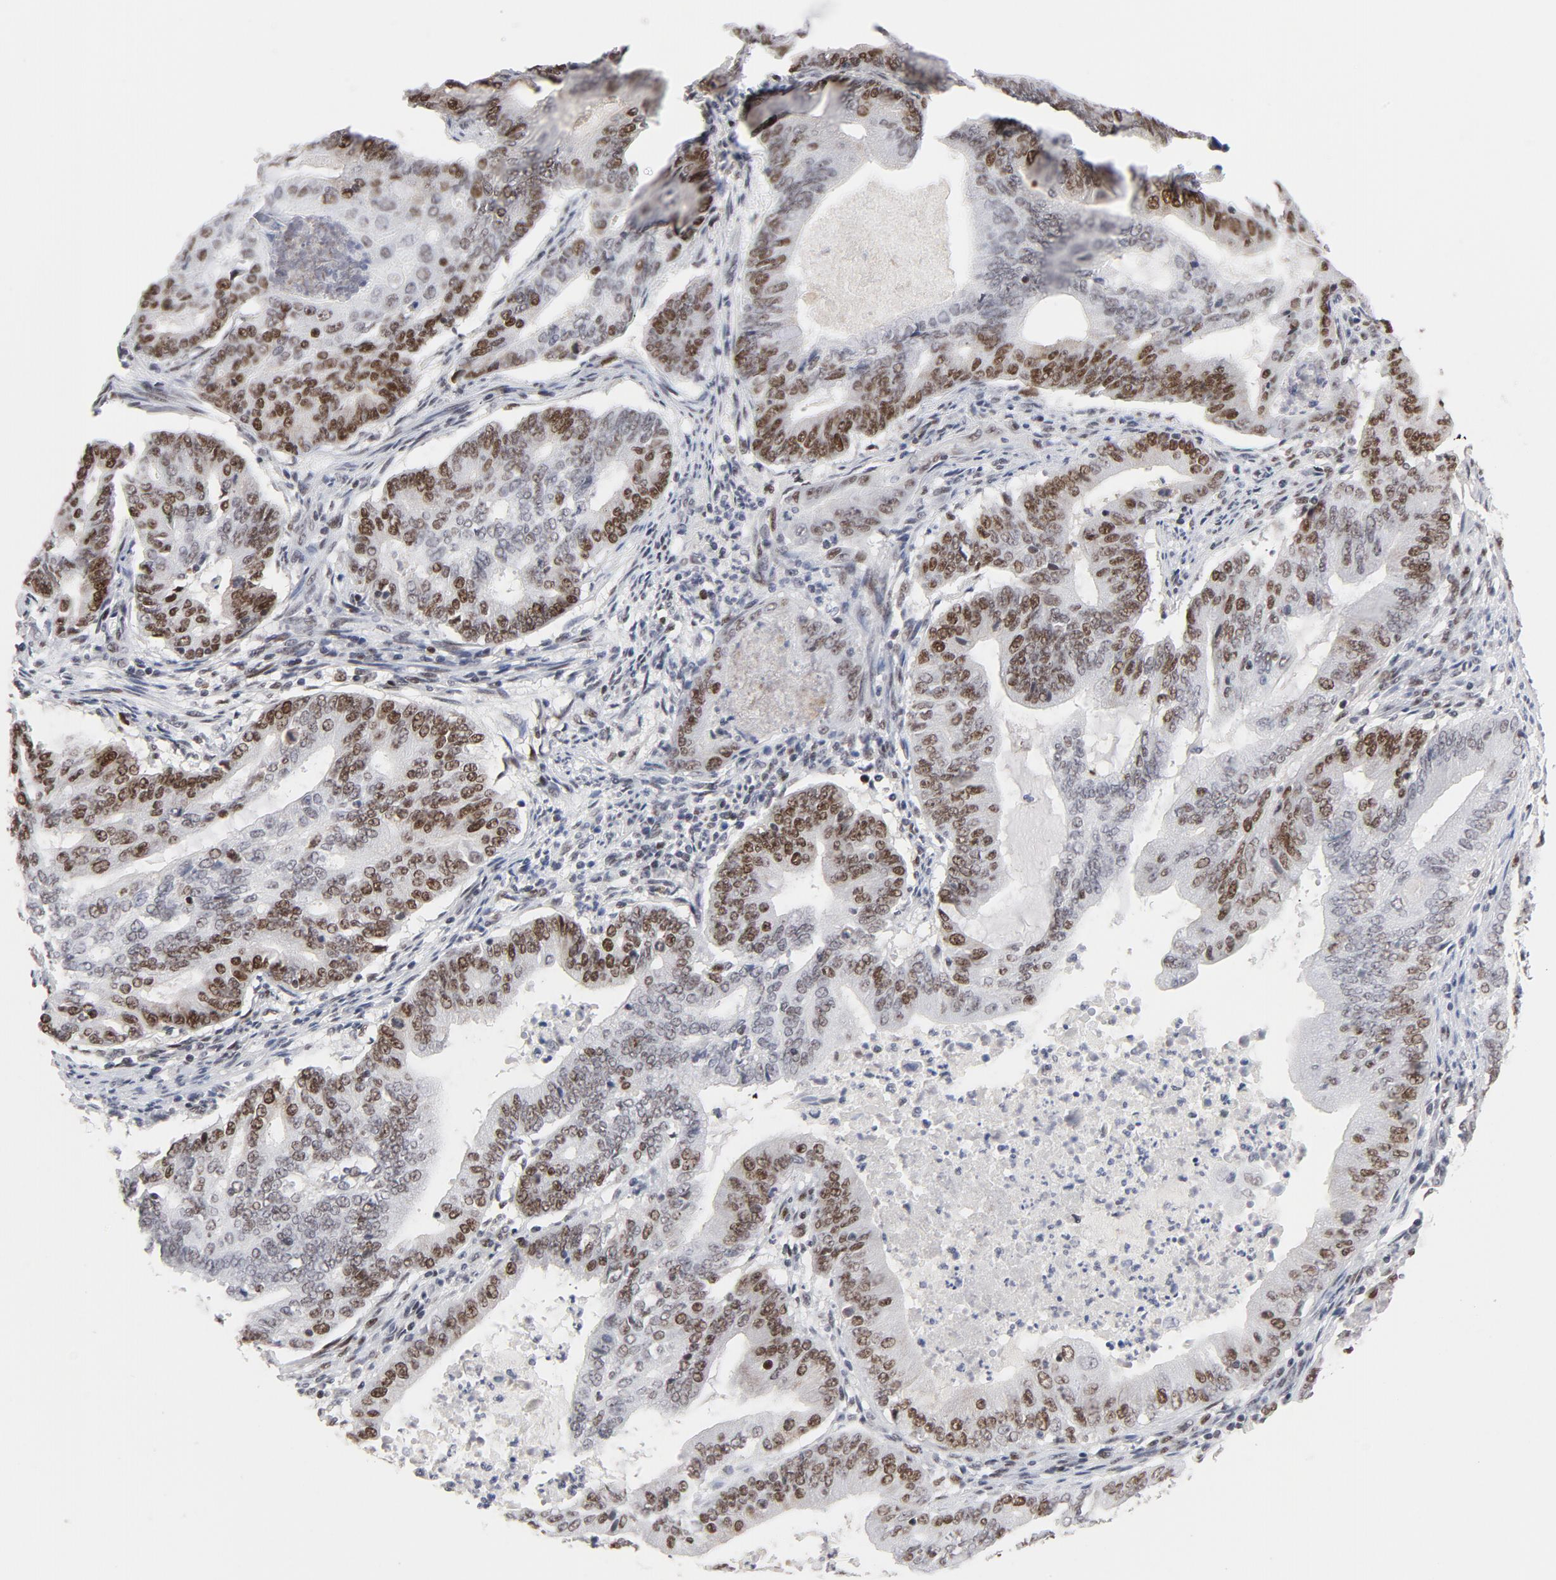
{"staining": {"intensity": "moderate", "quantity": "25%-75%", "location": "nuclear"}, "tissue": "endometrial cancer", "cell_type": "Tumor cells", "image_type": "cancer", "snomed": [{"axis": "morphology", "description": "Adenocarcinoma, NOS"}, {"axis": "topography", "description": "Endometrium"}], "caption": "This is an image of immunohistochemistry (IHC) staining of adenocarcinoma (endometrial), which shows moderate staining in the nuclear of tumor cells.", "gene": "RFC4", "patient": {"sex": "female", "age": 63}}